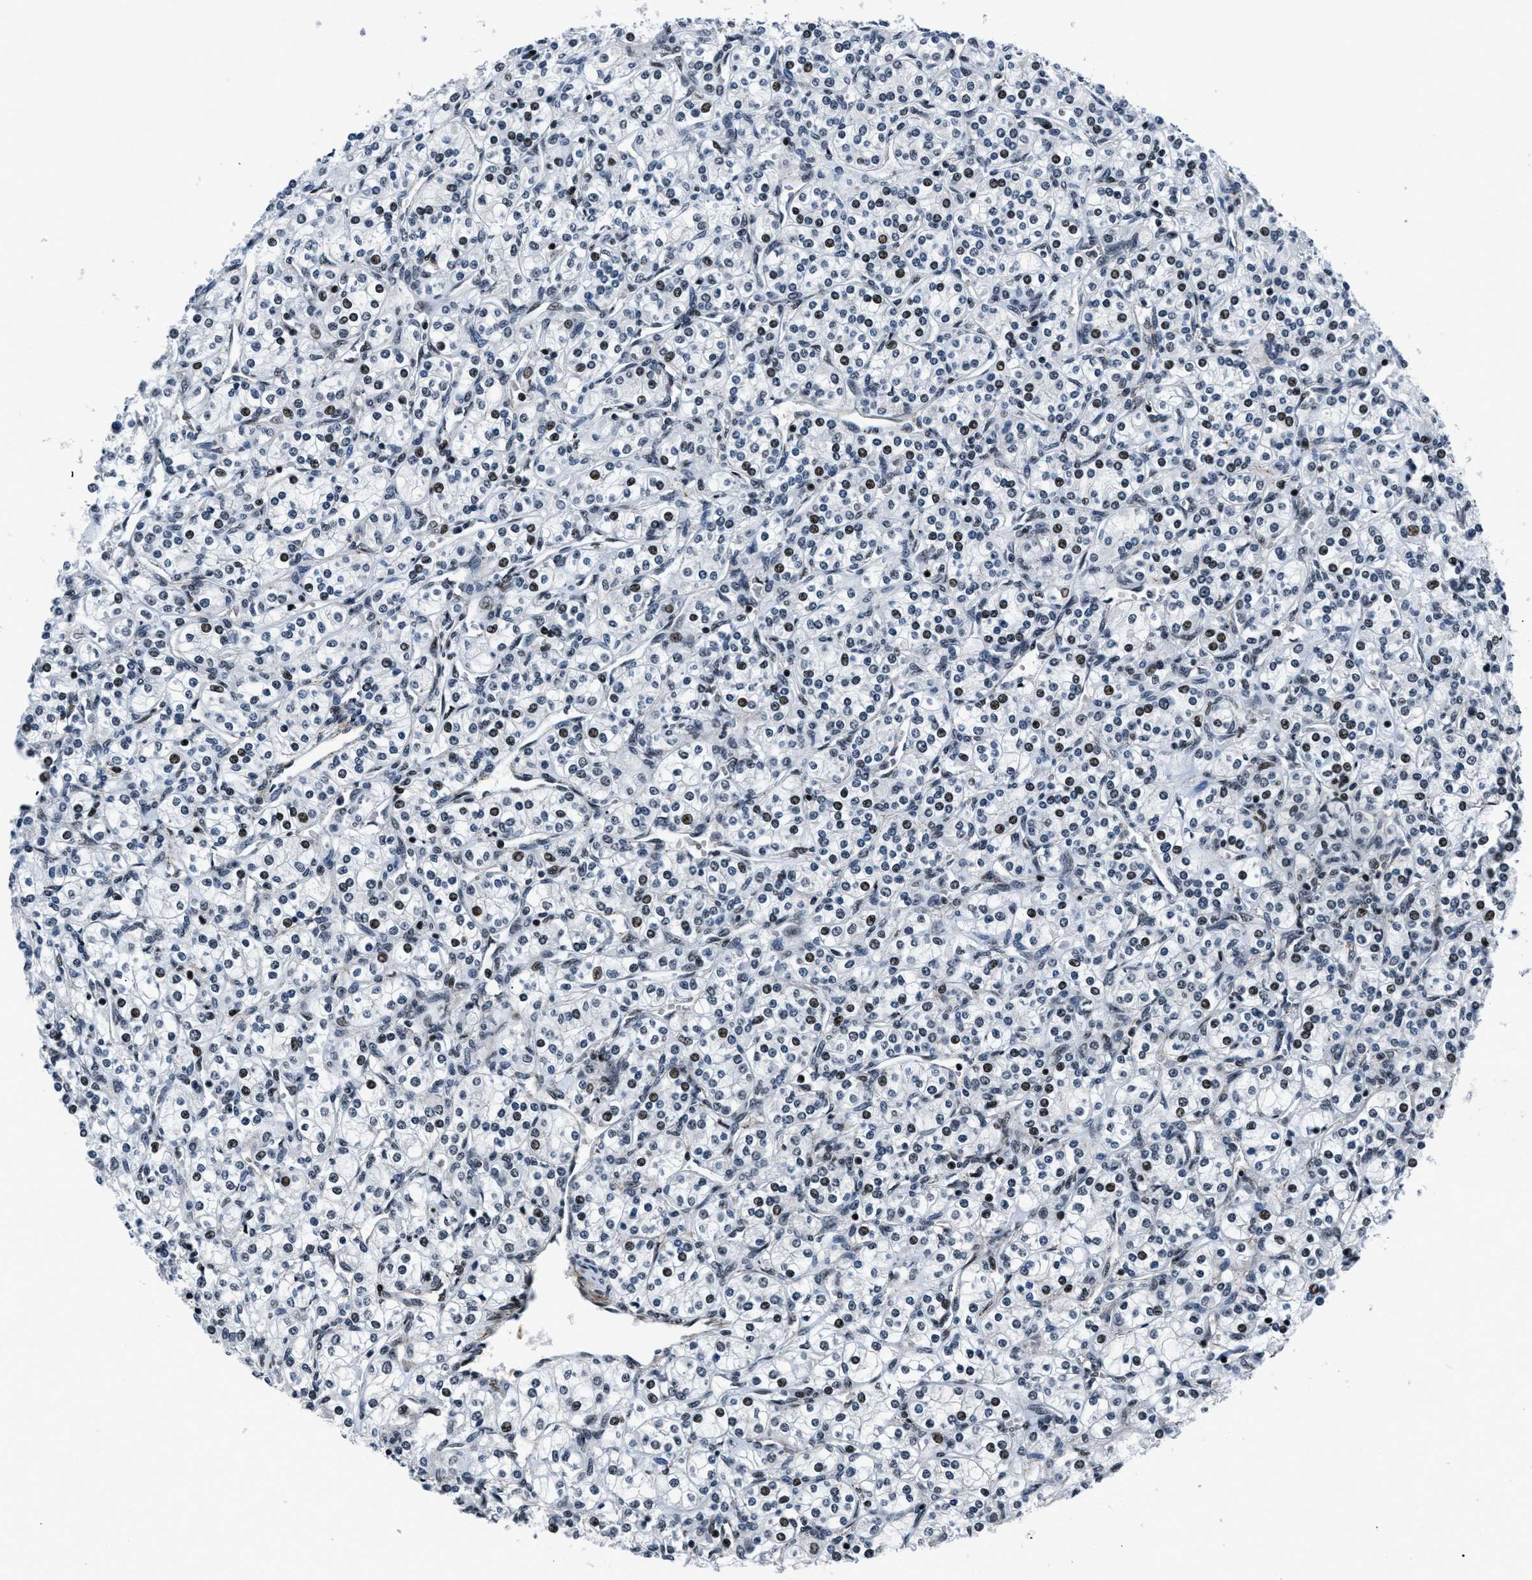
{"staining": {"intensity": "strong", "quantity": "<25%", "location": "nuclear"}, "tissue": "renal cancer", "cell_type": "Tumor cells", "image_type": "cancer", "snomed": [{"axis": "morphology", "description": "Adenocarcinoma, NOS"}, {"axis": "topography", "description": "Kidney"}], "caption": "Immunohistochemistry (IHC) staining of renal cancer (adenocarcinoma), which displays medium levels of strong nuclear expression in about <25% of tumor cells indicating strong nuclear protein positivity. The staining was performed using DAB (brown) for protein detection and nuclei were counterstained in hematoxylin (blue).", "gene": "SMARCB1", "patient": {"sex": "male", "age": 77}}